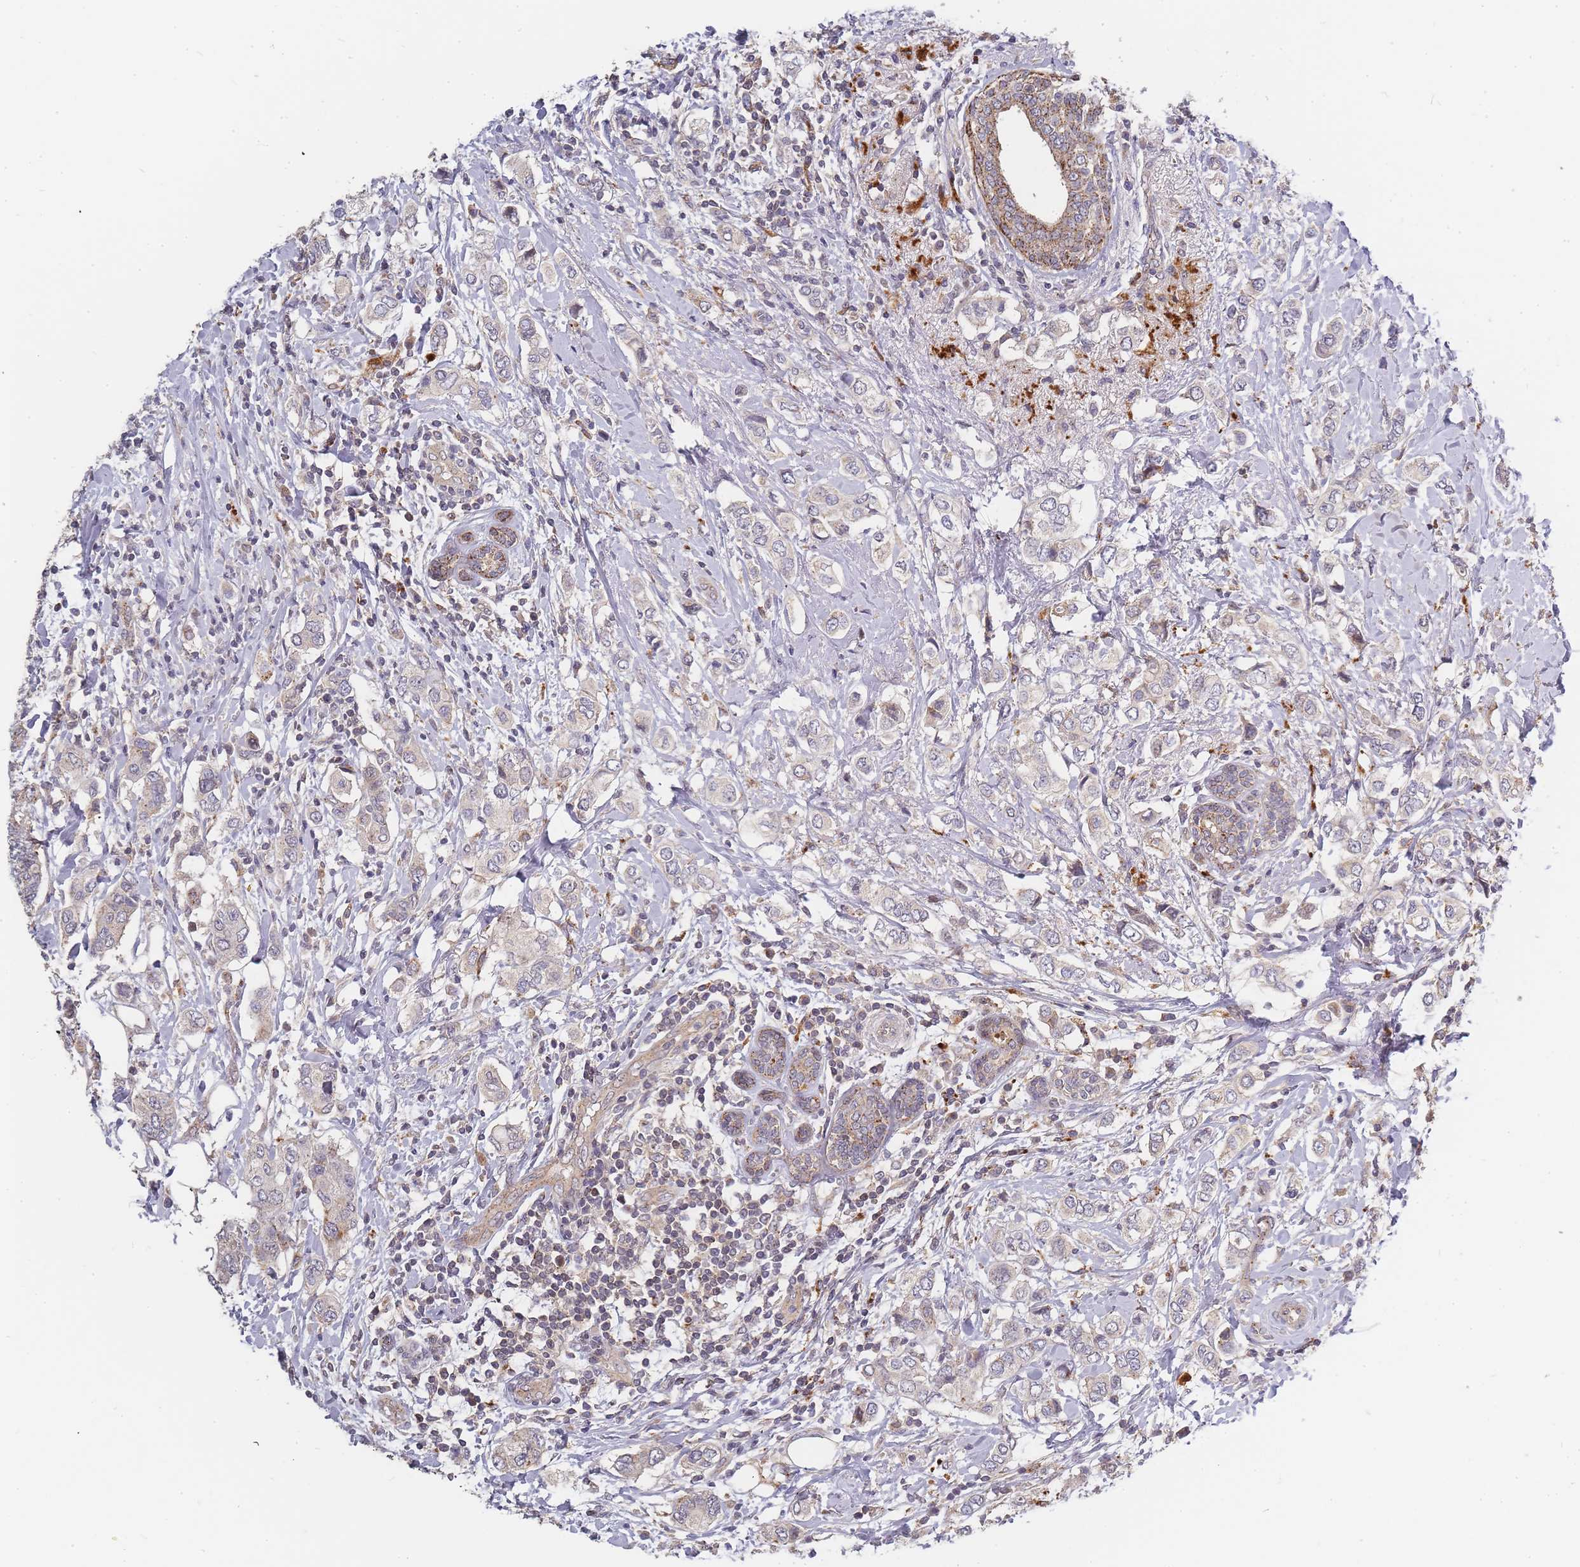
{"staining": {"intensity": "weak", "quantity": "25%-75%", "location": "cytoplasmic/membranous"}, "tissue": "breast cancer", "cell_type": "Tumor cells", "image_type": "cancer", "snomed": [{"axis": "morphology", "description": "Lobular carcinoma"}, {"axis": "topography", "description": "Breast"}], "caption": "Immunohistochemistry (IHC) micrograph of neoplastic tissue: breast lobular carcinoma stained using immunohistochemistry (IHC) demonstrates low levels of weak protein expression localized specifically in the cytoplasmic/membranous of tumor cells, appearing as a cytoplasmic/membranous brown color.", "gene": "ATG5", "patient": {"sex": "female", "age": 51}}